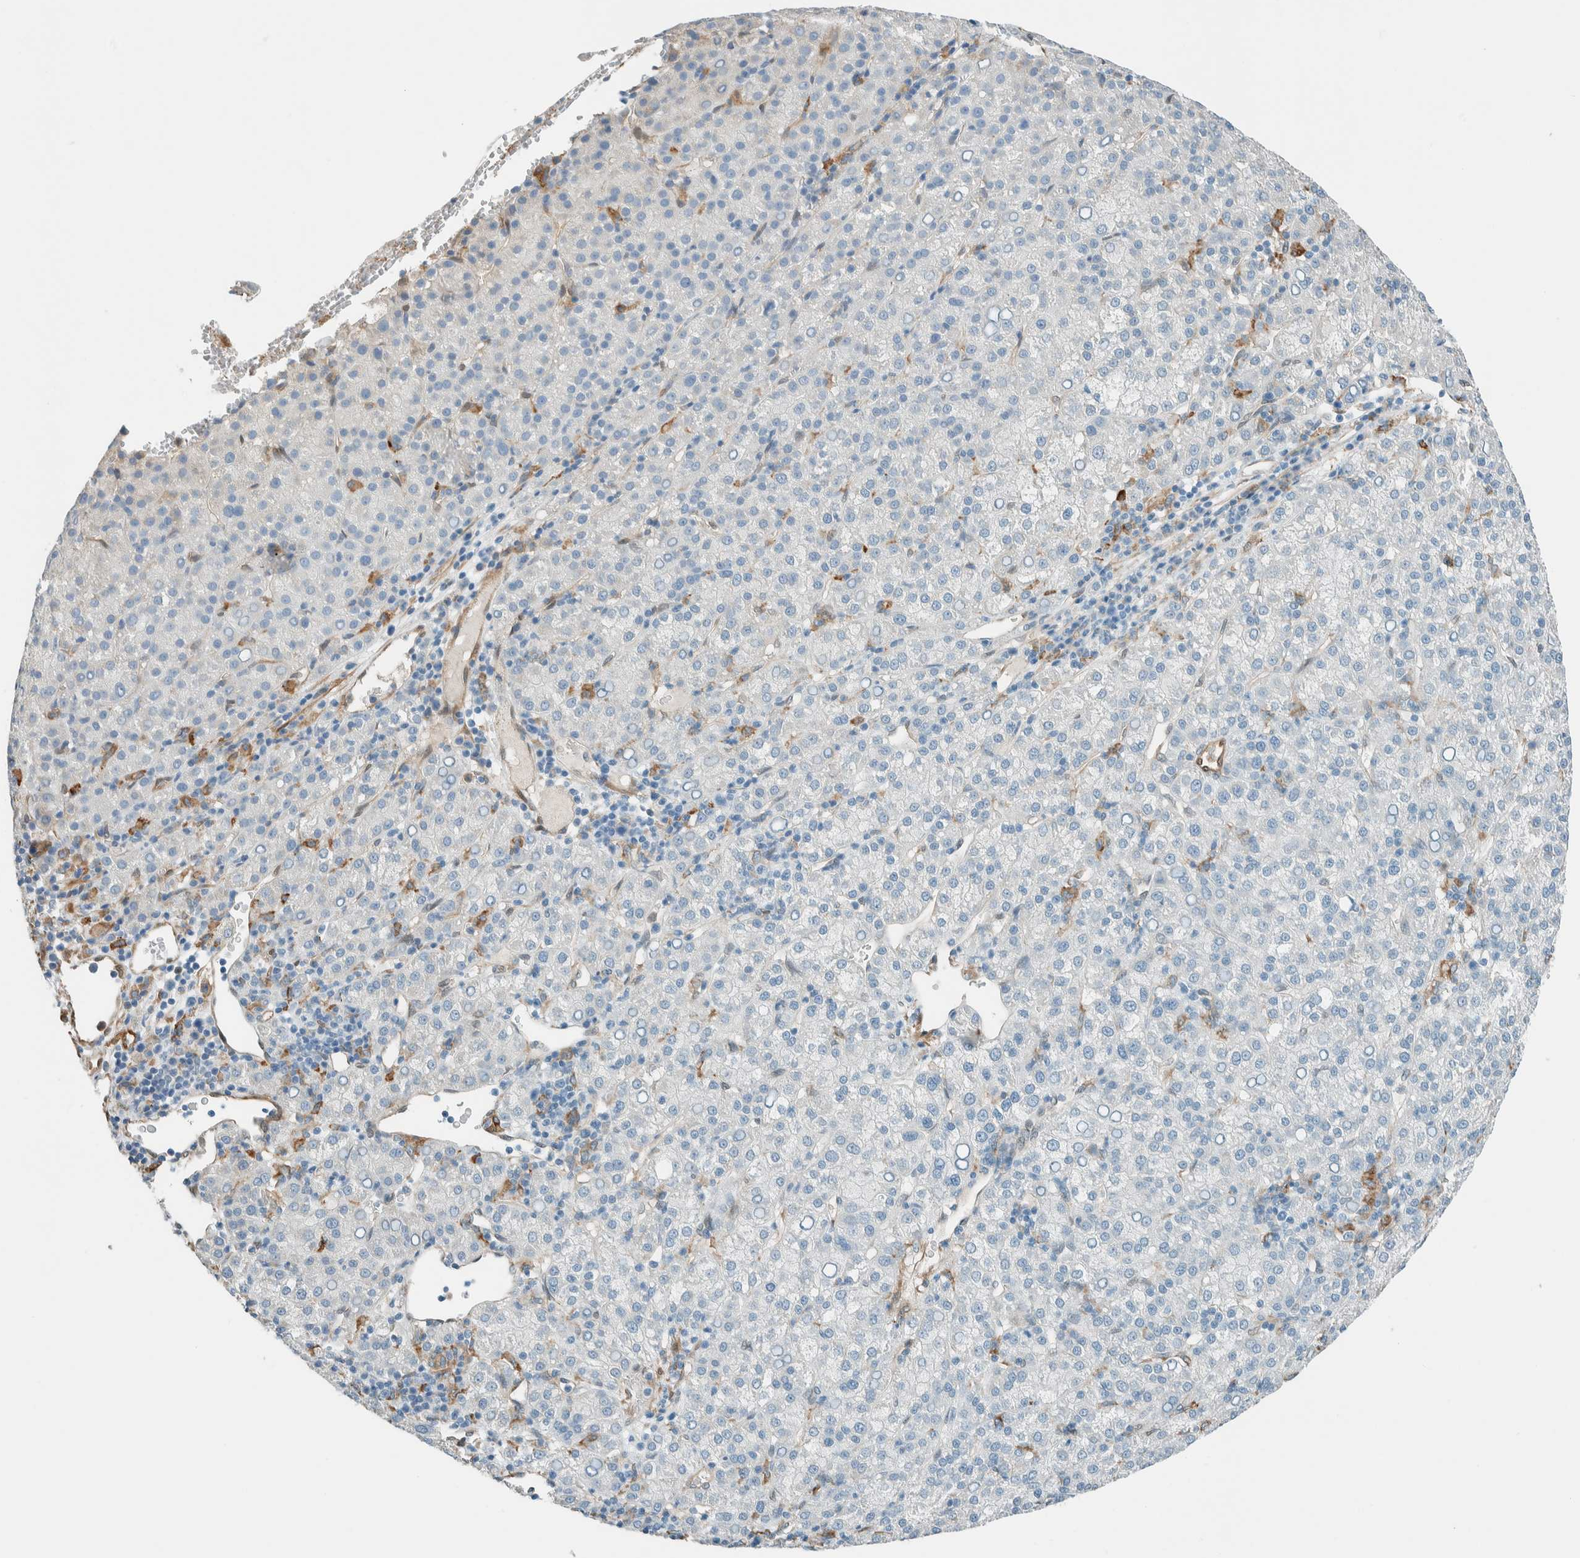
{"staining": {"intensity": "negative", "quantity": "none", "location": "none"}, "tissue": "liver cancer", "cell_type": "Tumor cells", "image_type": "cancer", "snomed": [{"axis": "morphology", "description": "Carcinoma, Hepatocellular, NOS"}, {"axis": "topography", "description": "Liver"}], "caption": "Liver cancer stained for a protein using immunohistochemistry (IHC) reveals no staining tumor cells.", "gene": "NXN", "patient": {"sex": "female", "age": 58}}